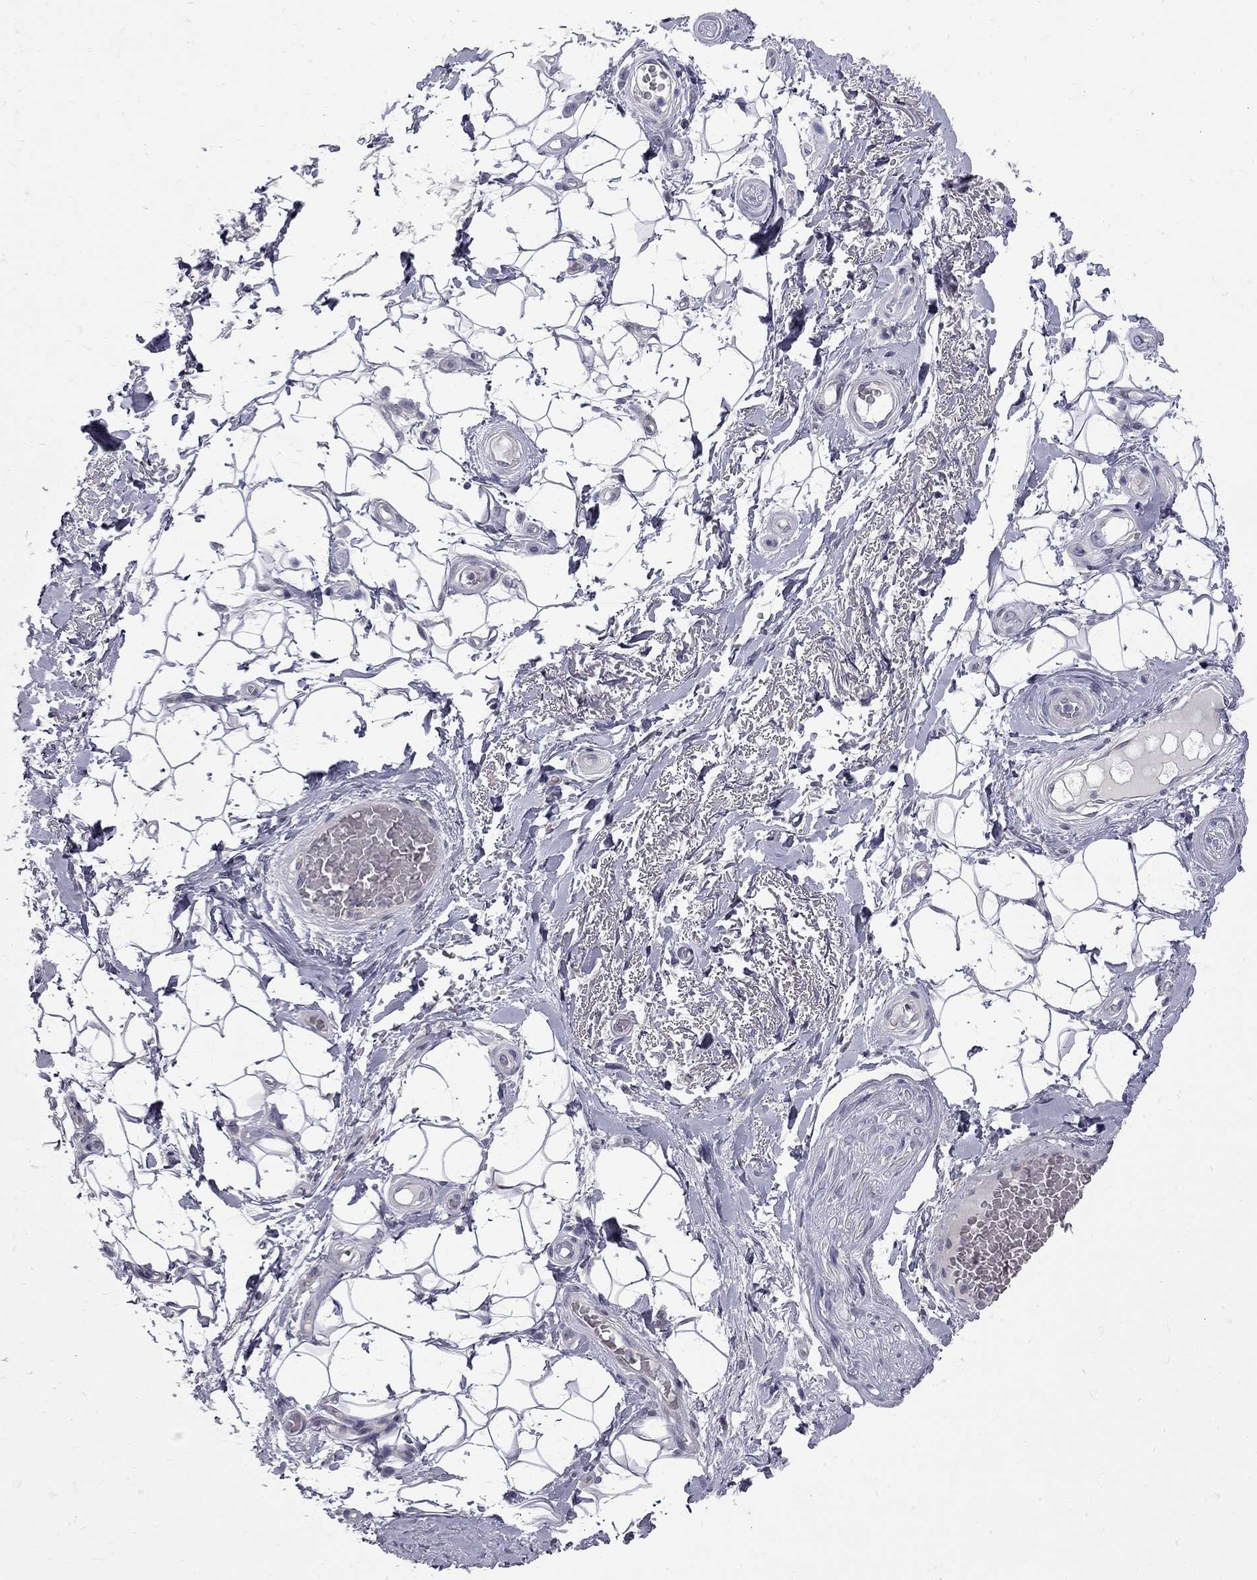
{"staining": {"intensity": "negative", "quantity": "none", "location": "none"}, "tissue": "adipose tissue", "cell_type": "Adipocytes", "image_type": "normal", "snomed": [{"axis": "morphology", "description": "Normal tissue, NOS"}, {"axis": "topography", "description": "Anal"}, {"axis": "topography", "description": "Peripheral nerve tissue"}], "caption": "This is a histopathology image of immunohistochemistry (IHC) staining of unremarkable adipose tissue, which shows no staining in adipocytes.", "gene": "NRARP", "patient": {"sex": "male", "age": 53}}